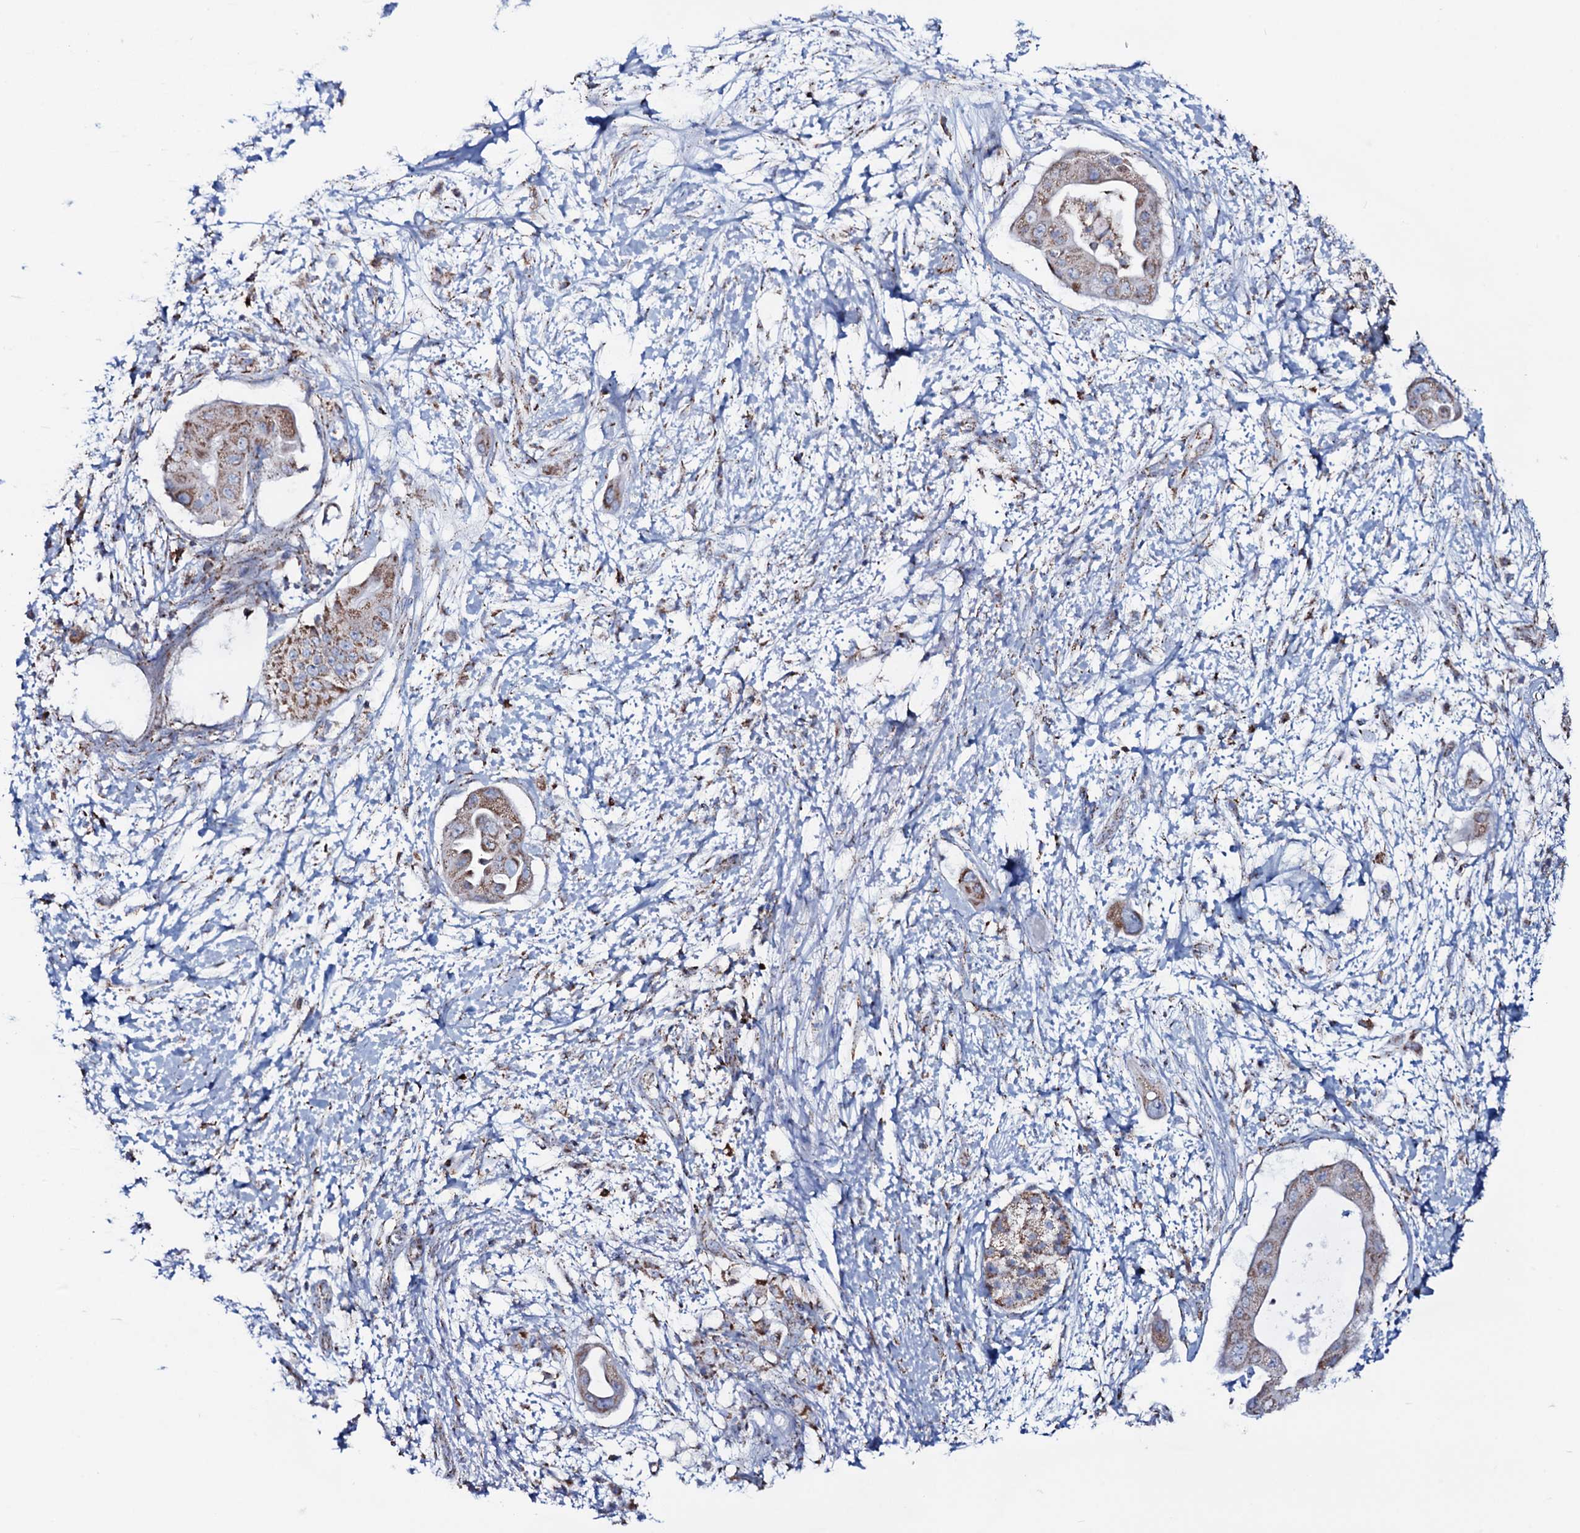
{"staining": {"intensity": "moderate", "quantity": ">75%", "location": "cytoplasmic/membranous"}, "tissue": "pancreatic cancer", "cell_type": "Tumor cells", "image_type": "cancer", "snomed": [{"axis": "morphology", "description": "Adenocarcinoma, NOS"}, {"axis": "topography", "description": "Pancreas"}], "caption": "The immunohistochemical stain shows moderate cytoplasmic/membranous staining in tumor cells of pancreatic adenocarcinoma tissue.", "gene": "MRPS35", "patient": {"sex": "male", "age": 68}}